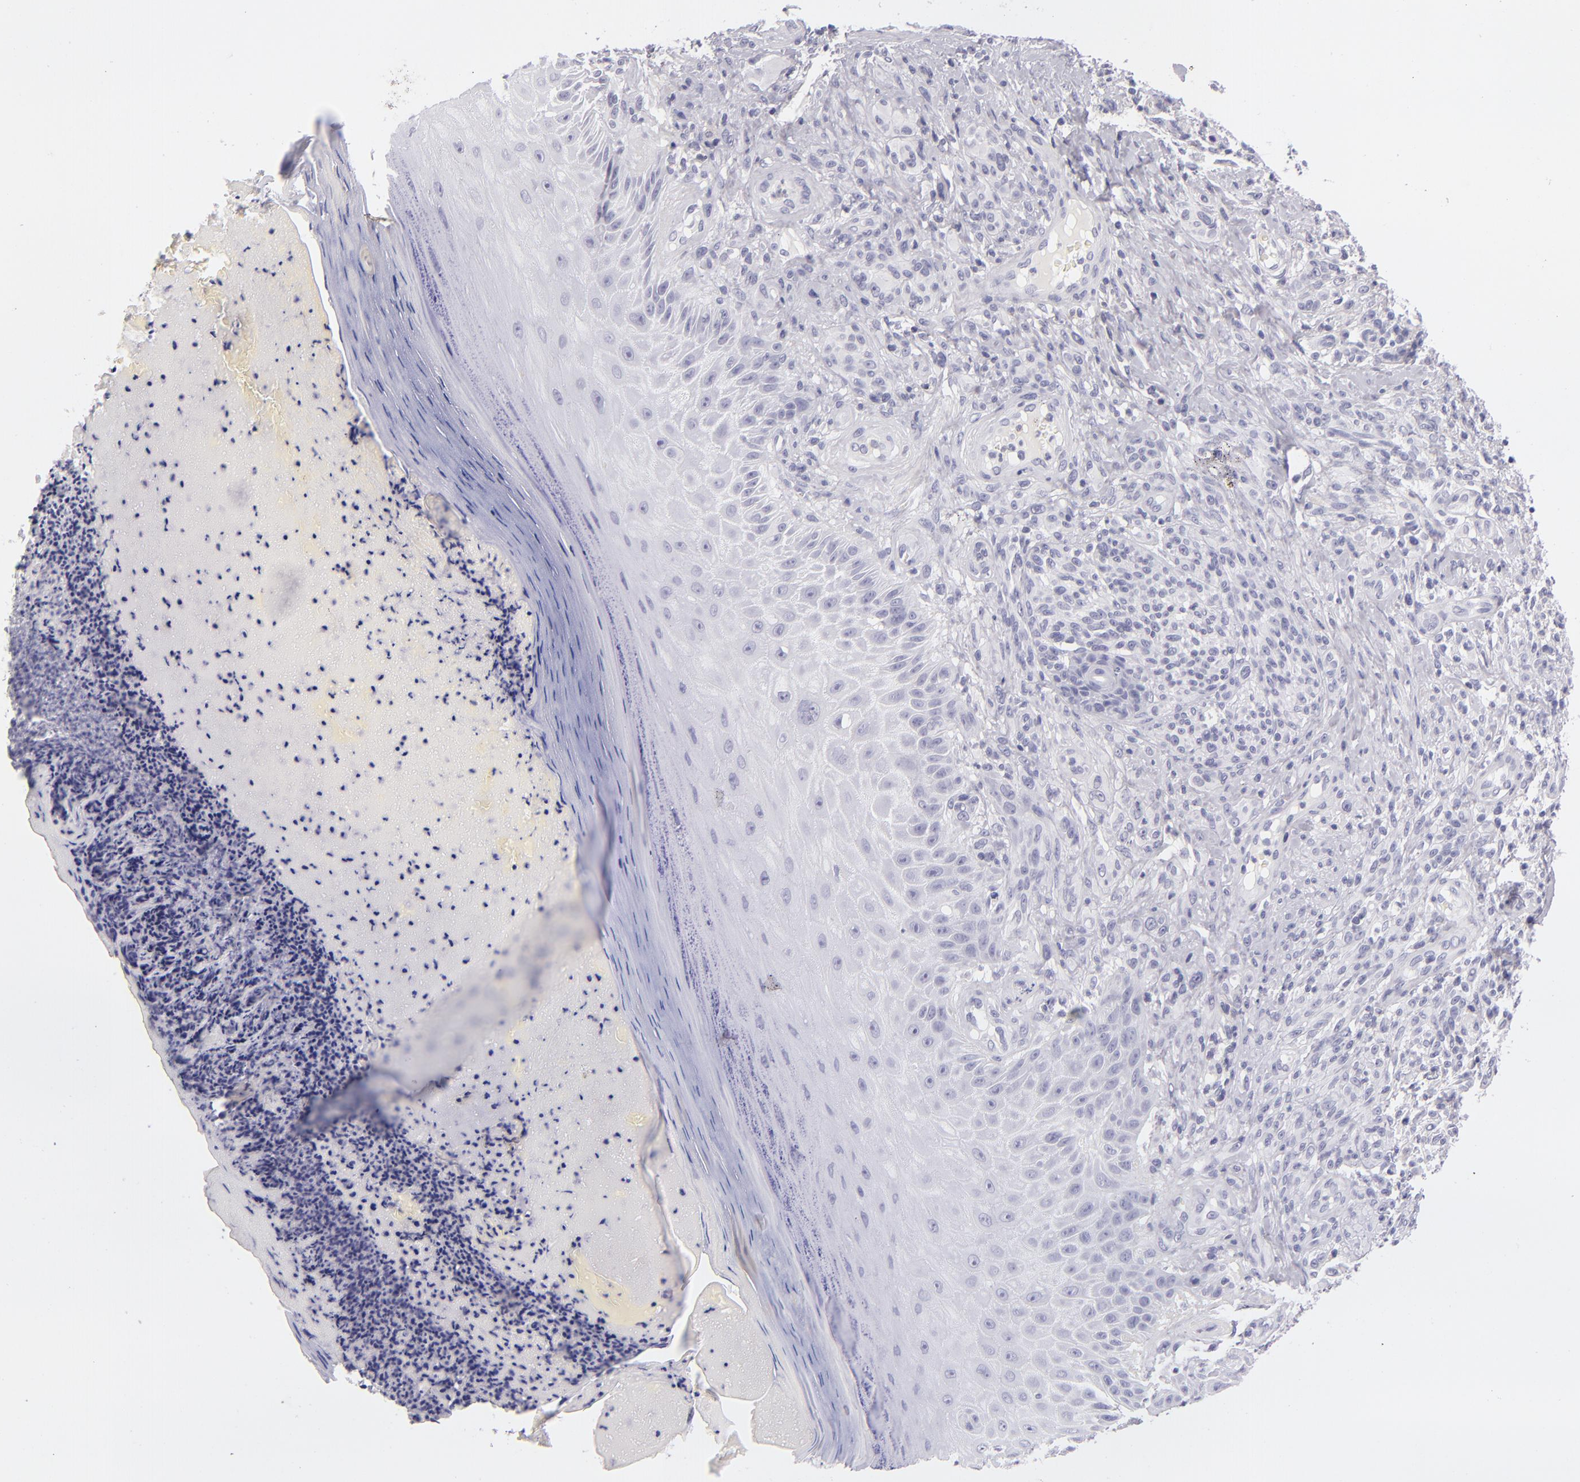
{"staining": {"intensity": "negative", "quantity": "none", "location": "none"}, "tissue": "melanoma", "cell_type": "Tumor cells", "image_type": "cancer", "snomed": [{"axis": "morphology", "description": "Malignant melanoma, NOS"}, {"axis": "topography", "description": "Skin"}], "caption": "Tumor cells show no significant expression in malignant melanoma.", "gene": "CD48", "patient": {"sex": "male", "age": 57}}